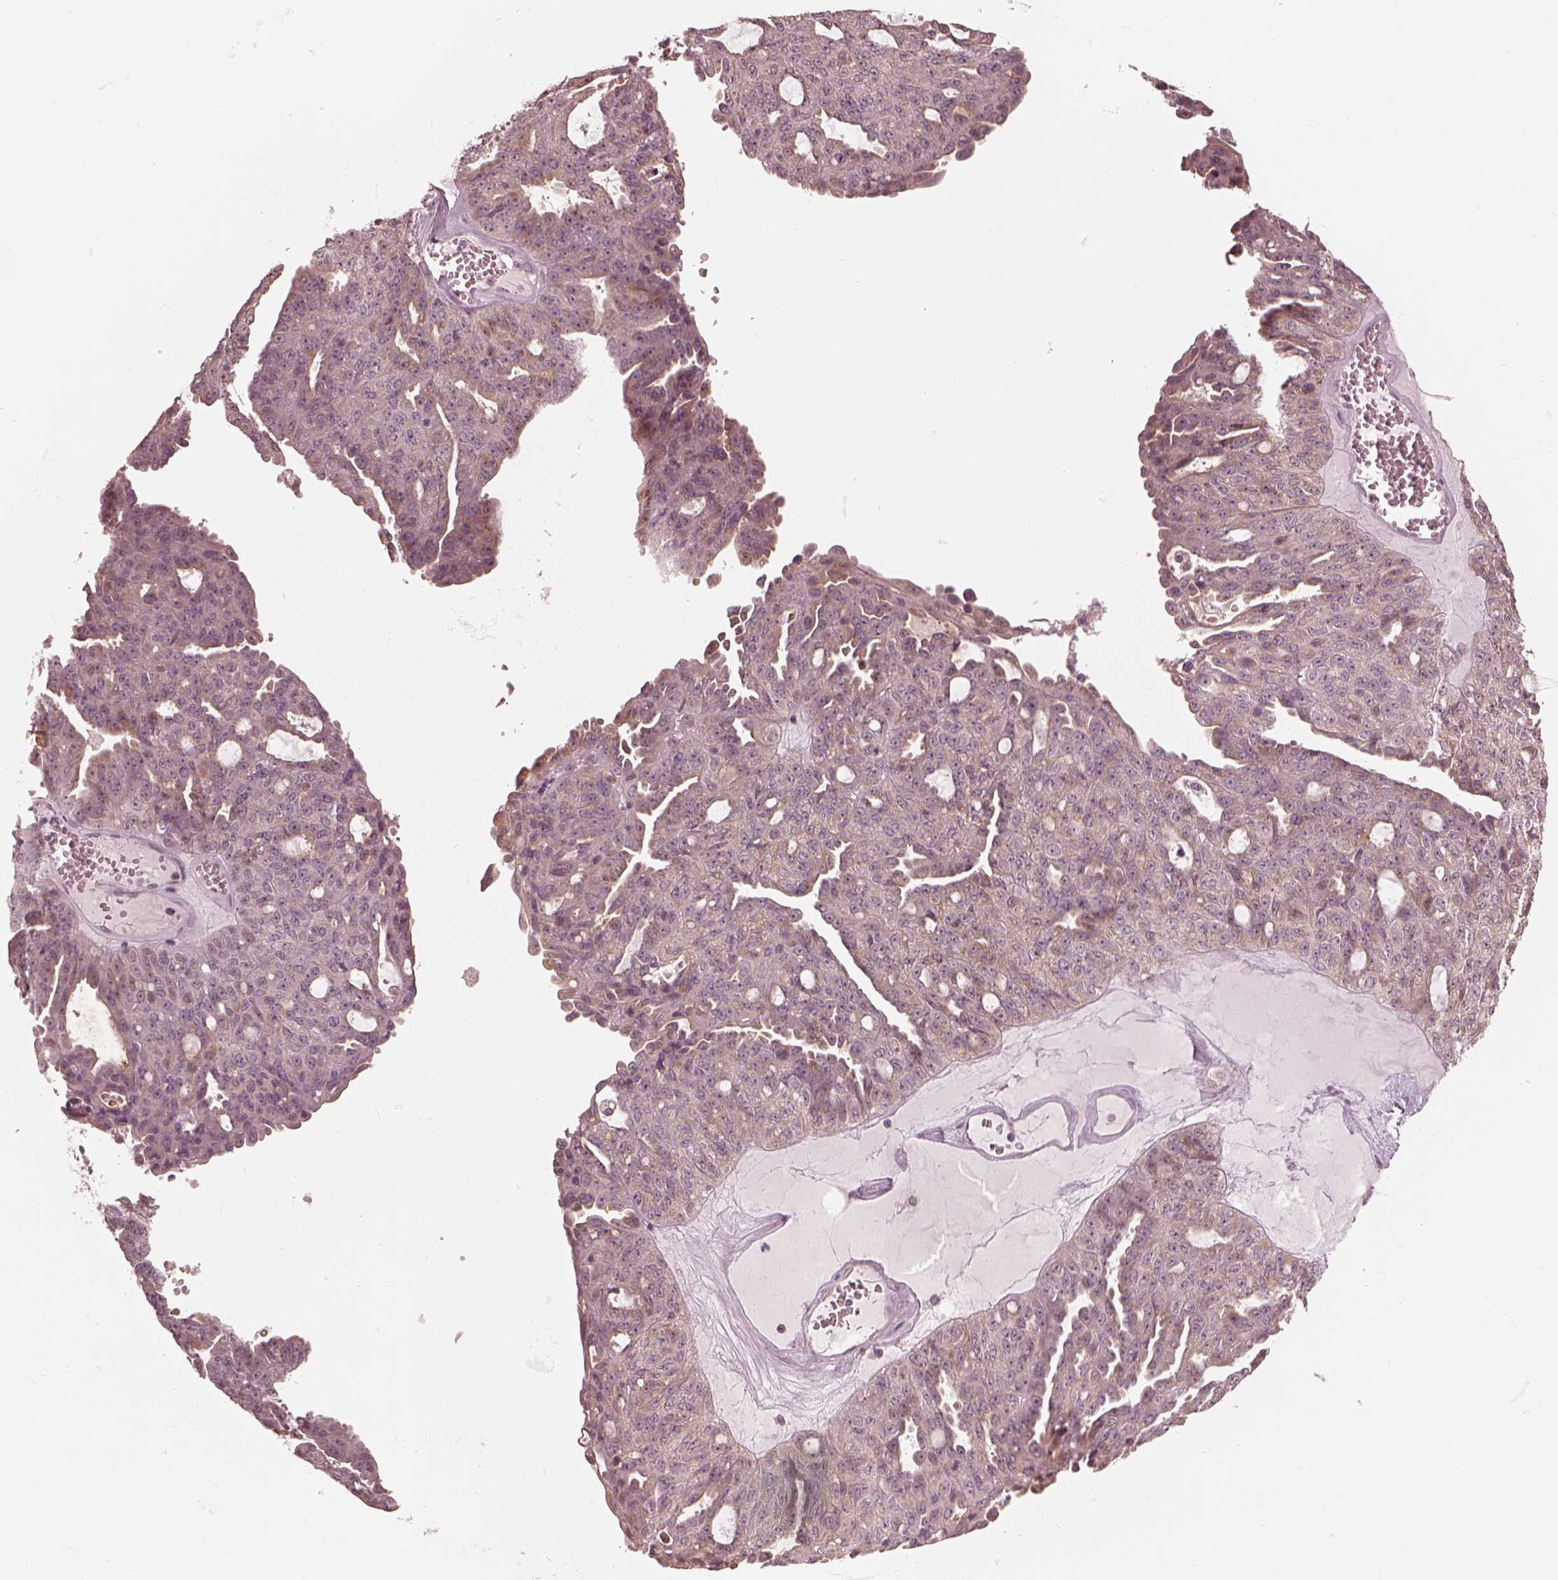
{"staining": {"intensity": "weak", "quantity": "<25%", "location": "cytoplasmic/membranous"}, "tissue": "ovarian cancer", "cell_type": "Tumor cells", "image_type": "cancer", "snomed": [{"axis": "morphology", "description": "Cystadenocarcinoma, serous, NOS"}, {"axis": "topography", "description": "Ovary"}], "caption": "Immunohistochemistry micrograph of neoplastic tissue: ovarian serous cystadenocarcinoma stained with DAB (3,3'-diaminobenzidine) displays no significant protein positivity in tumor cells.", "gene": "IQCB1", "patient": {"sex": "female", "age": 71}}